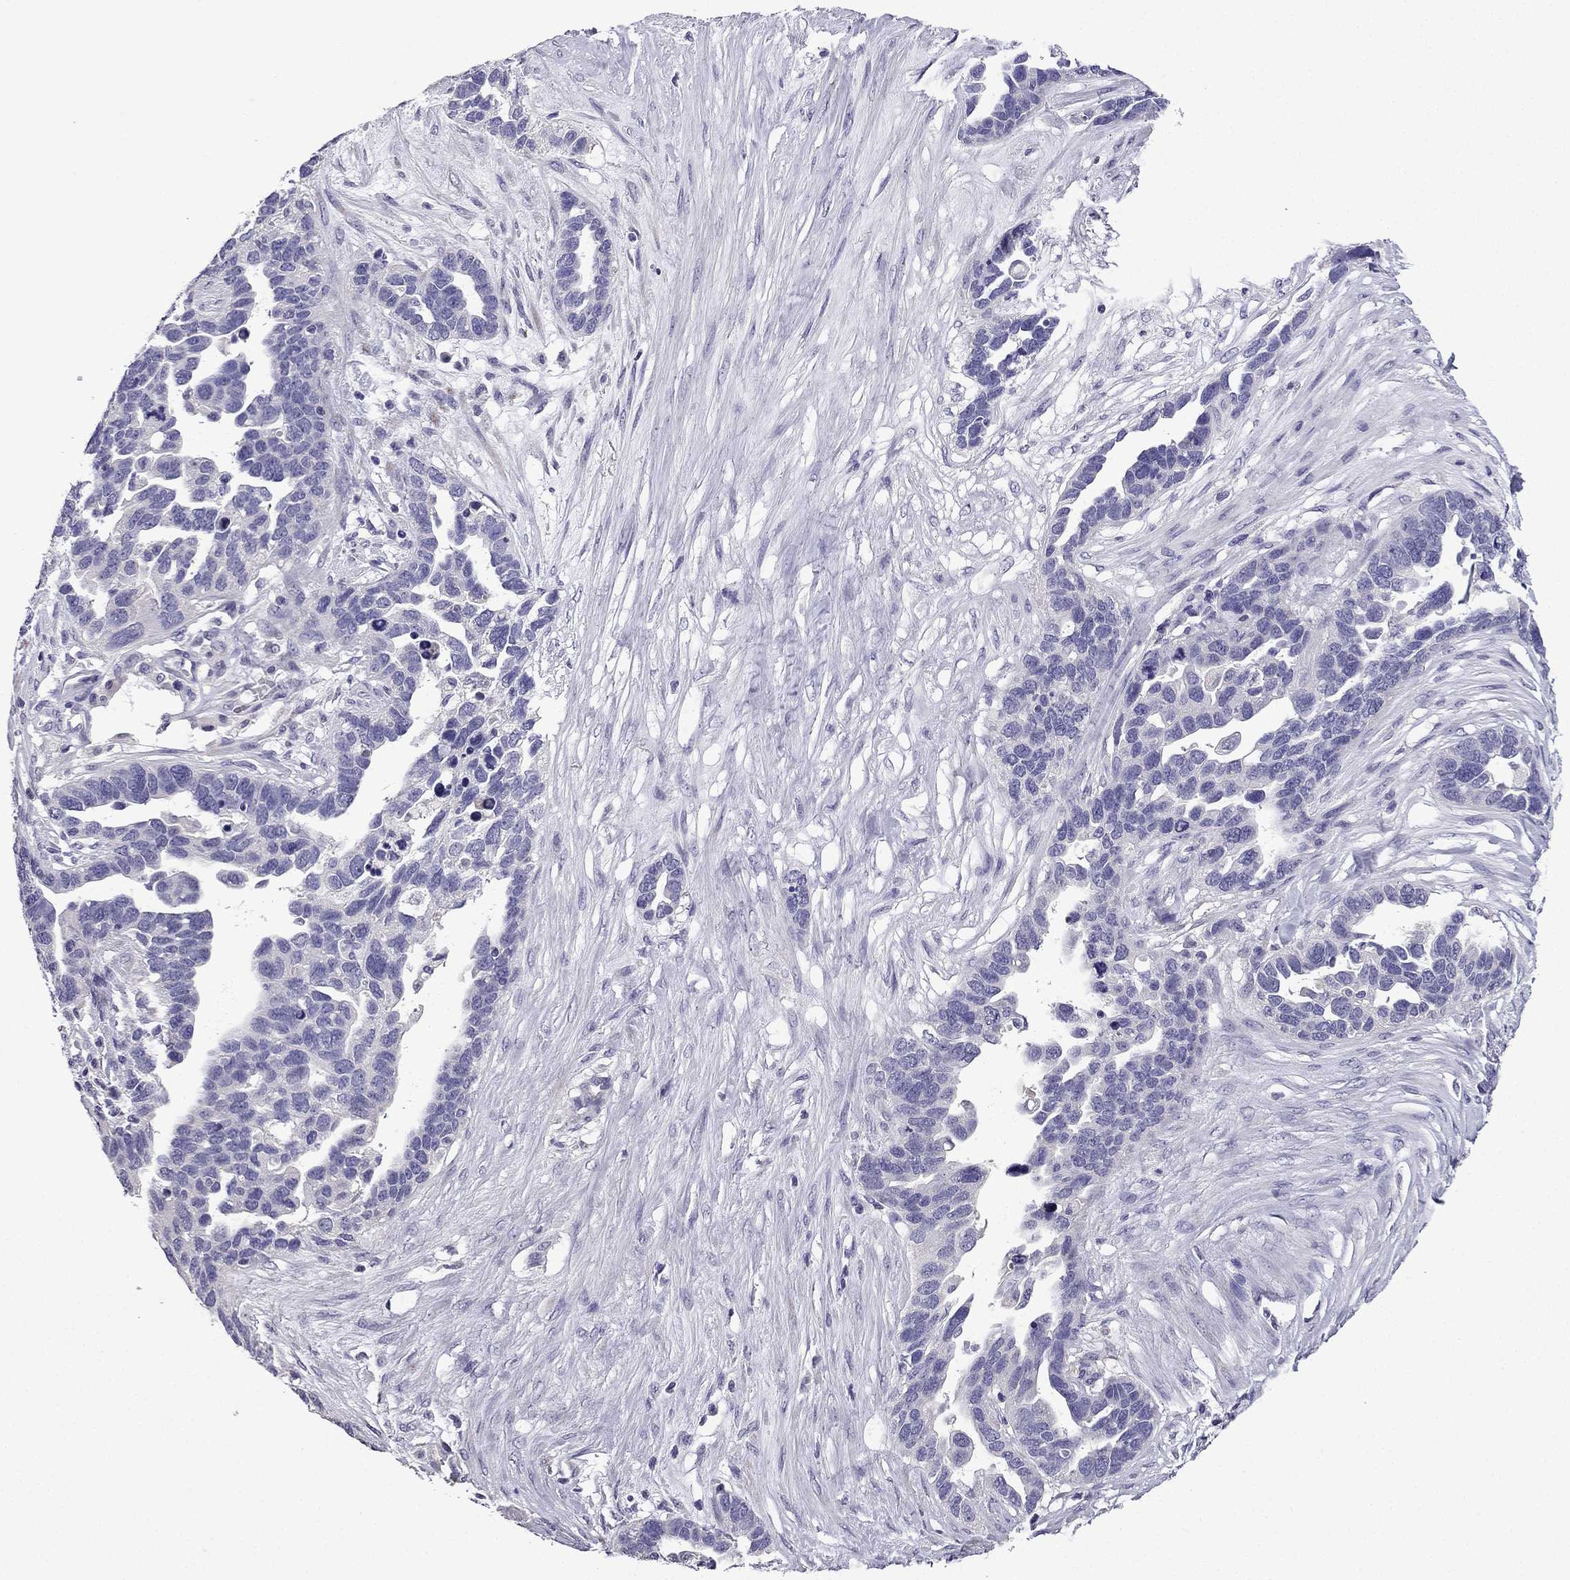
{"staining": {"intensity": "negative", "quantity": "none", "location": "none"}, "tissue": "ovarian cancer", "cell_type": "Tumor cells", "image_type": "cancer", "snomed": [{"axis": "morphology", "description": "Cystadenocarcinoma, serous, NOS"}, {"axis": "topography", "description": "Ovary"}], "caption": "Immunohistochemistry (IHC) micrograph of human ovarian cancer (serous cystadenocarcinoma) stained for a protein (brown), which shows no staining in tumor cells.", "gene": "TTN", "patient": {"sex": "female", "age": 54}}